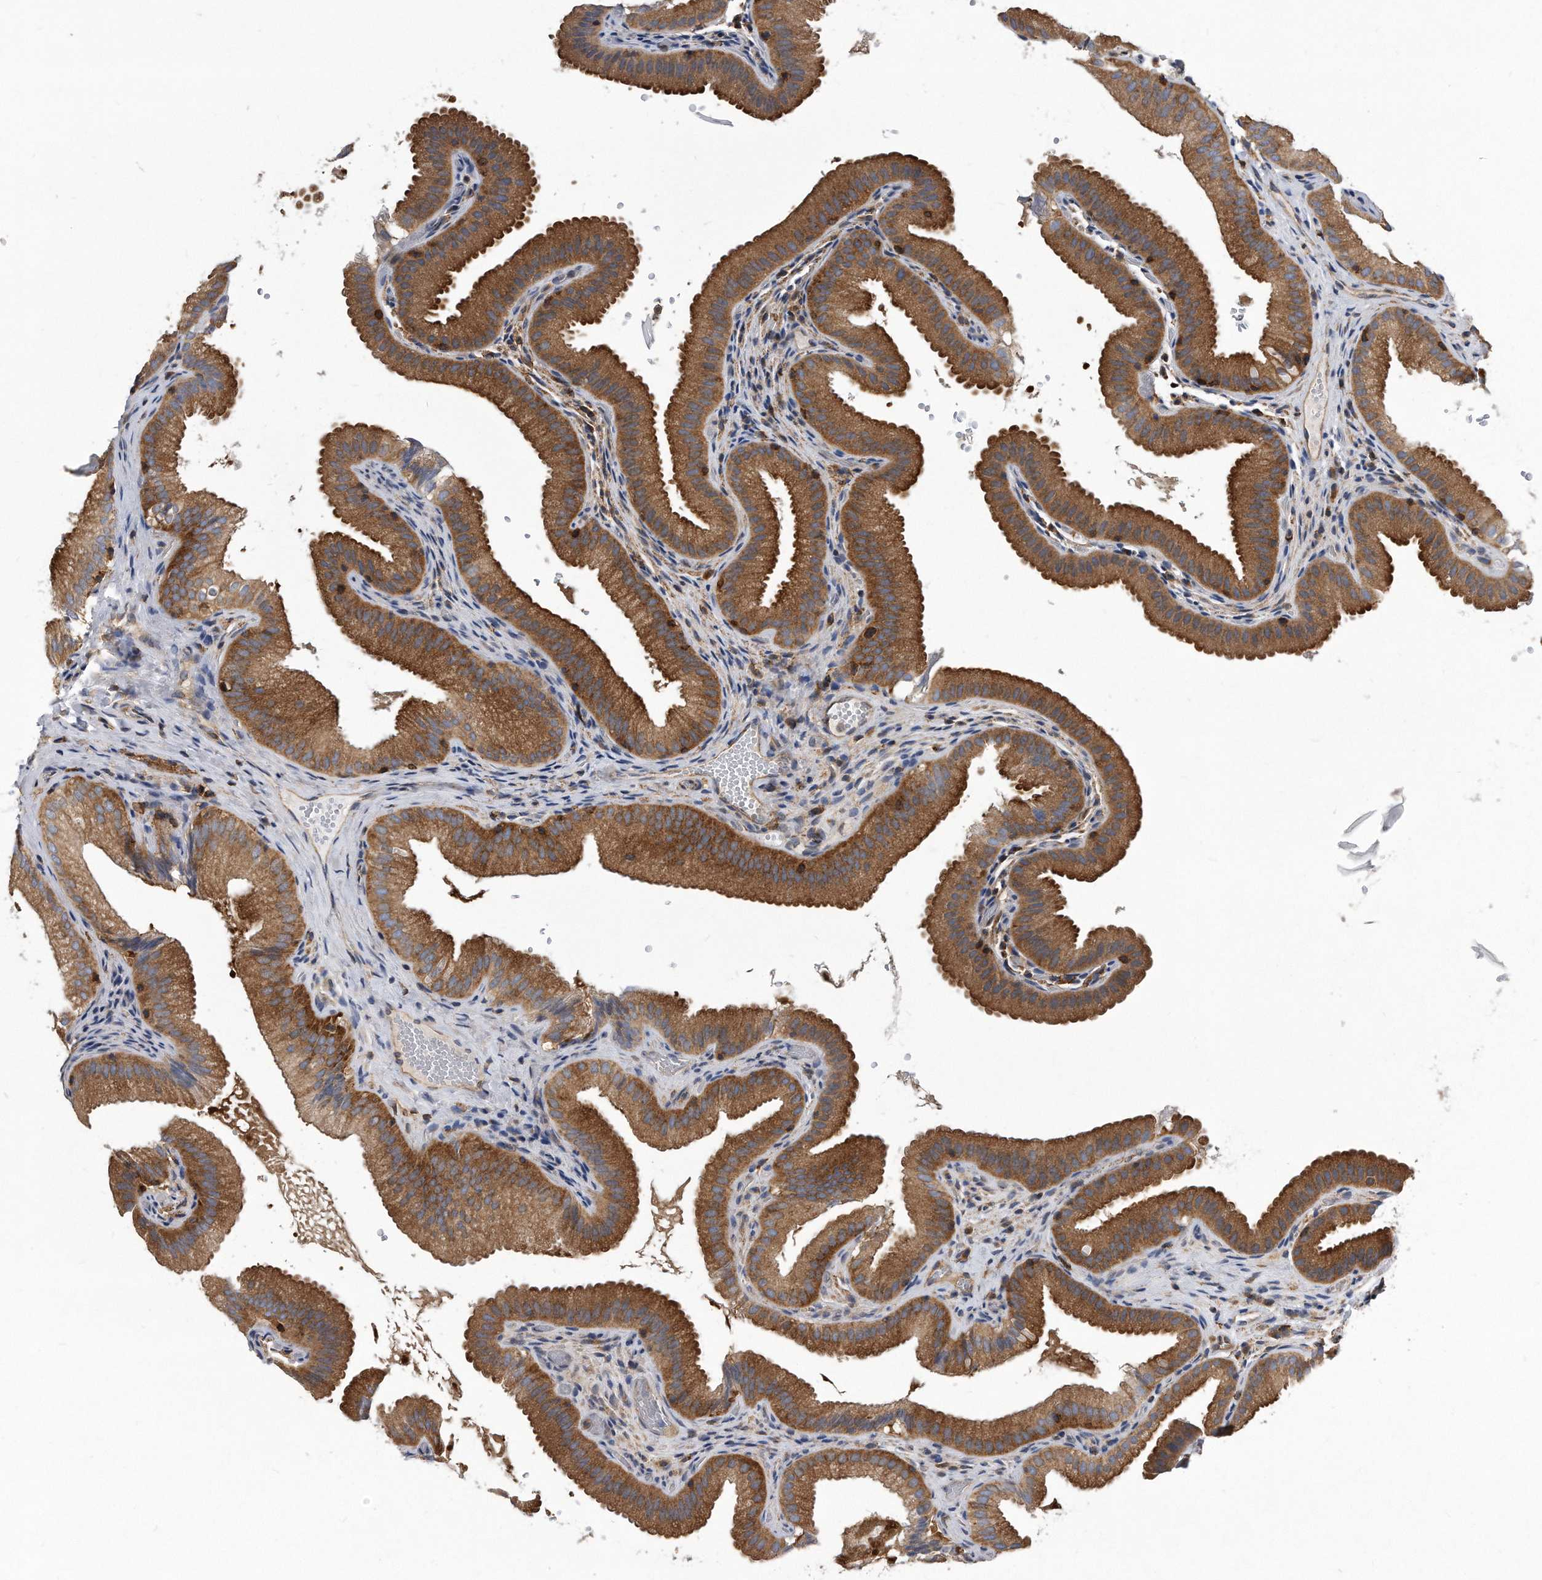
{"staining": {"intensity": "strong", "quantity": ">75%", "location": "cytoplasmic/membranous"}, "tissue": "gallbladder", "cell_type": "Glandular cells", "image_type": "normal", "snomed": [{"axis": "morphology", "description": "Normal tissue, NOS"}, {"axis": "topography", "description": "Gallbladder"}], "caption": "Immunohistochemistry (IHC) micrograph of normal gallbladder: human gallbladder stained using immunohistochemistry demonstrates high levels of strong protein expression localized specifically in the cytoplasmic/membranous of glandular cells, appearing as a cytoplasmic/membranous brown color.", "gene": "ATG5", "patient": {"sex": "female", "age": 30}}